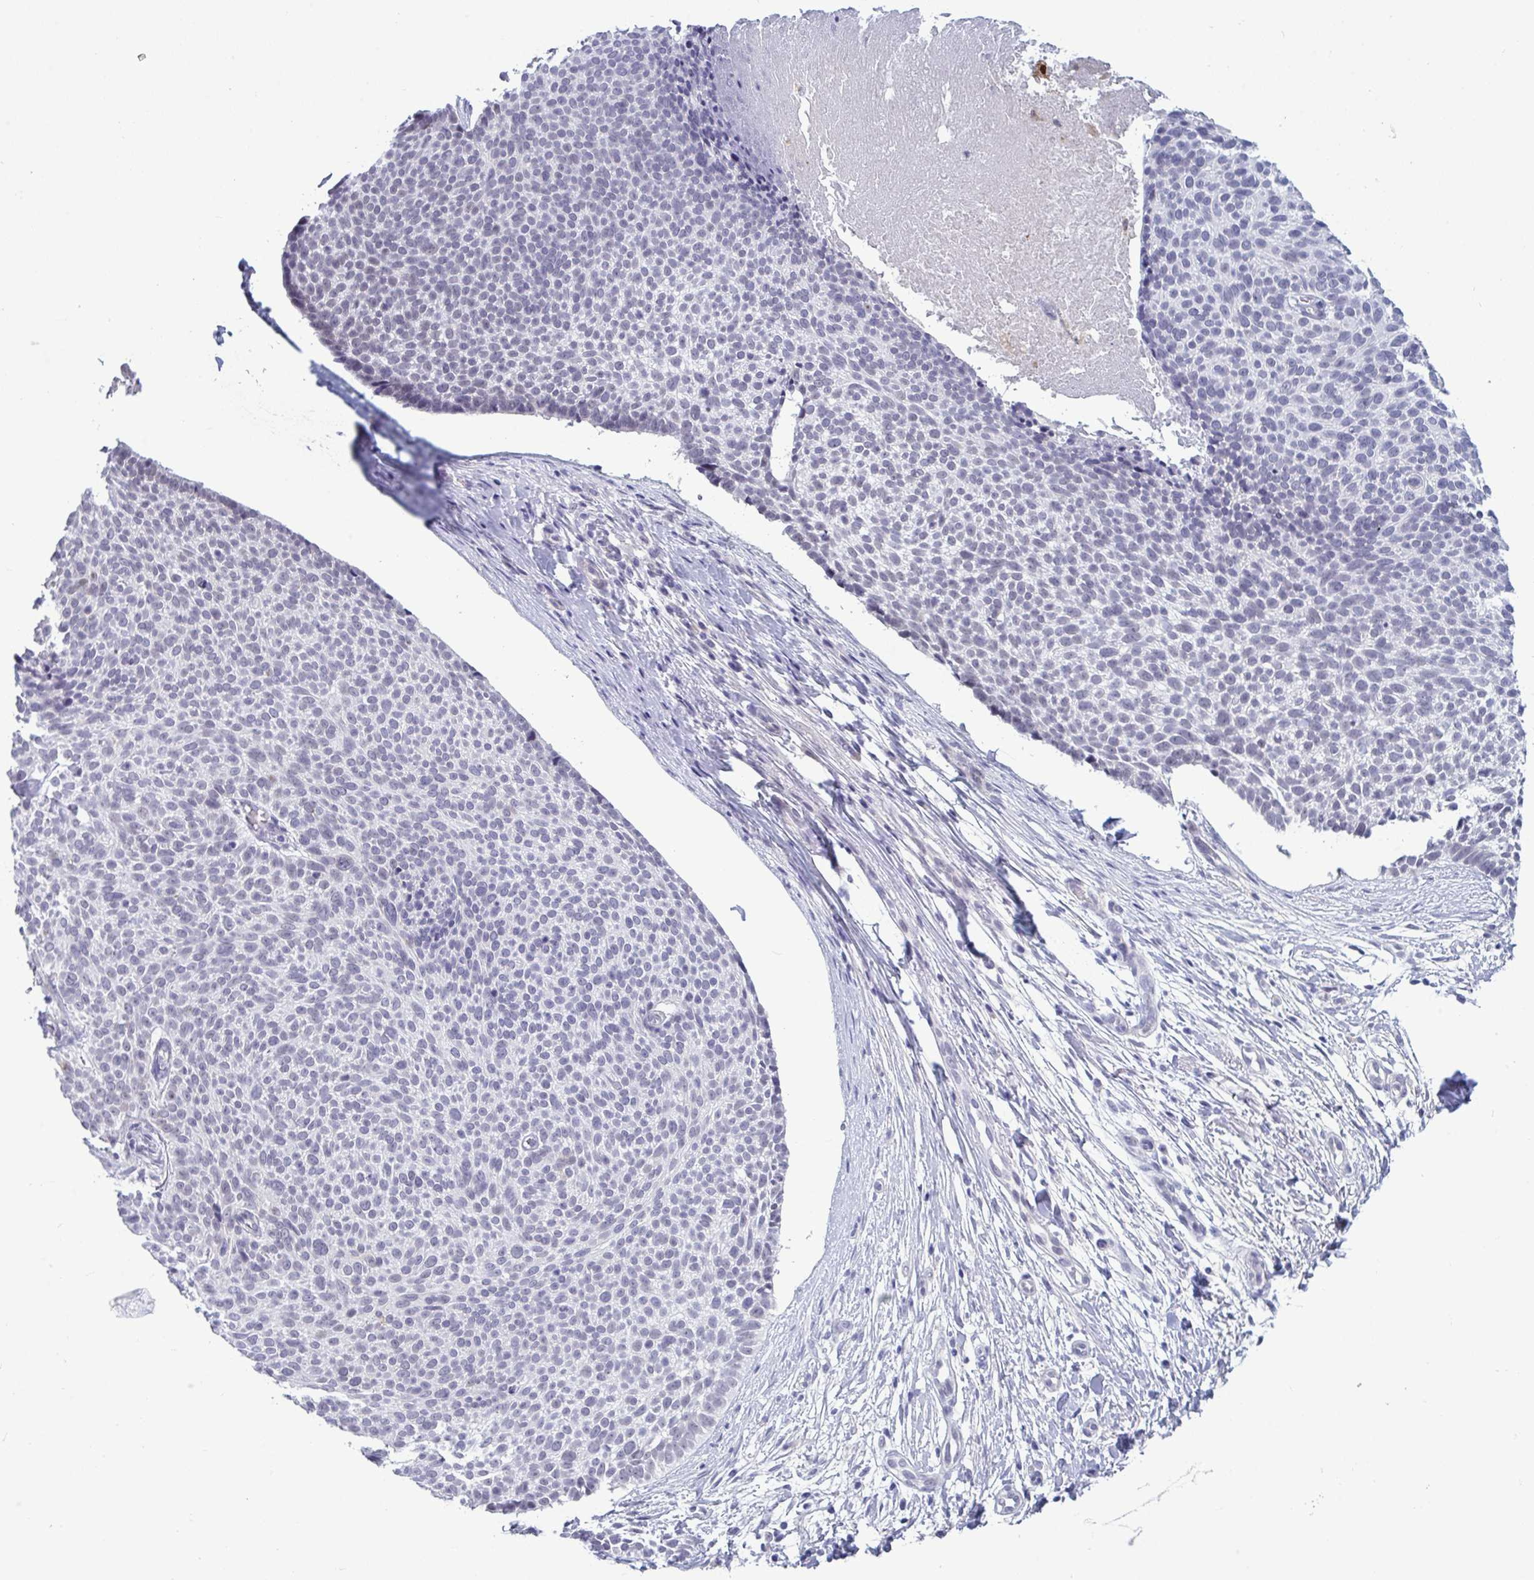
{"staining": {"intensity": "negative", "quantity": "none", "location": "none"}, "tissue": "skin cancer", "cell_type": "Tumor cells", "image_type": "cancer", "snomed": [{"axis": "morphology", "description": "Basal cell carcinoma"}, {"axis": "topography", "description": "Skin"}, {"axis": "topography", "description": "Skin of back"}], "caption": "Skin cancer was stained to show a protein in brown. There is no significant positivity in tumor cells.", "gene": "TCEAL8", "patient": {"sex": "male", "age": 81}}